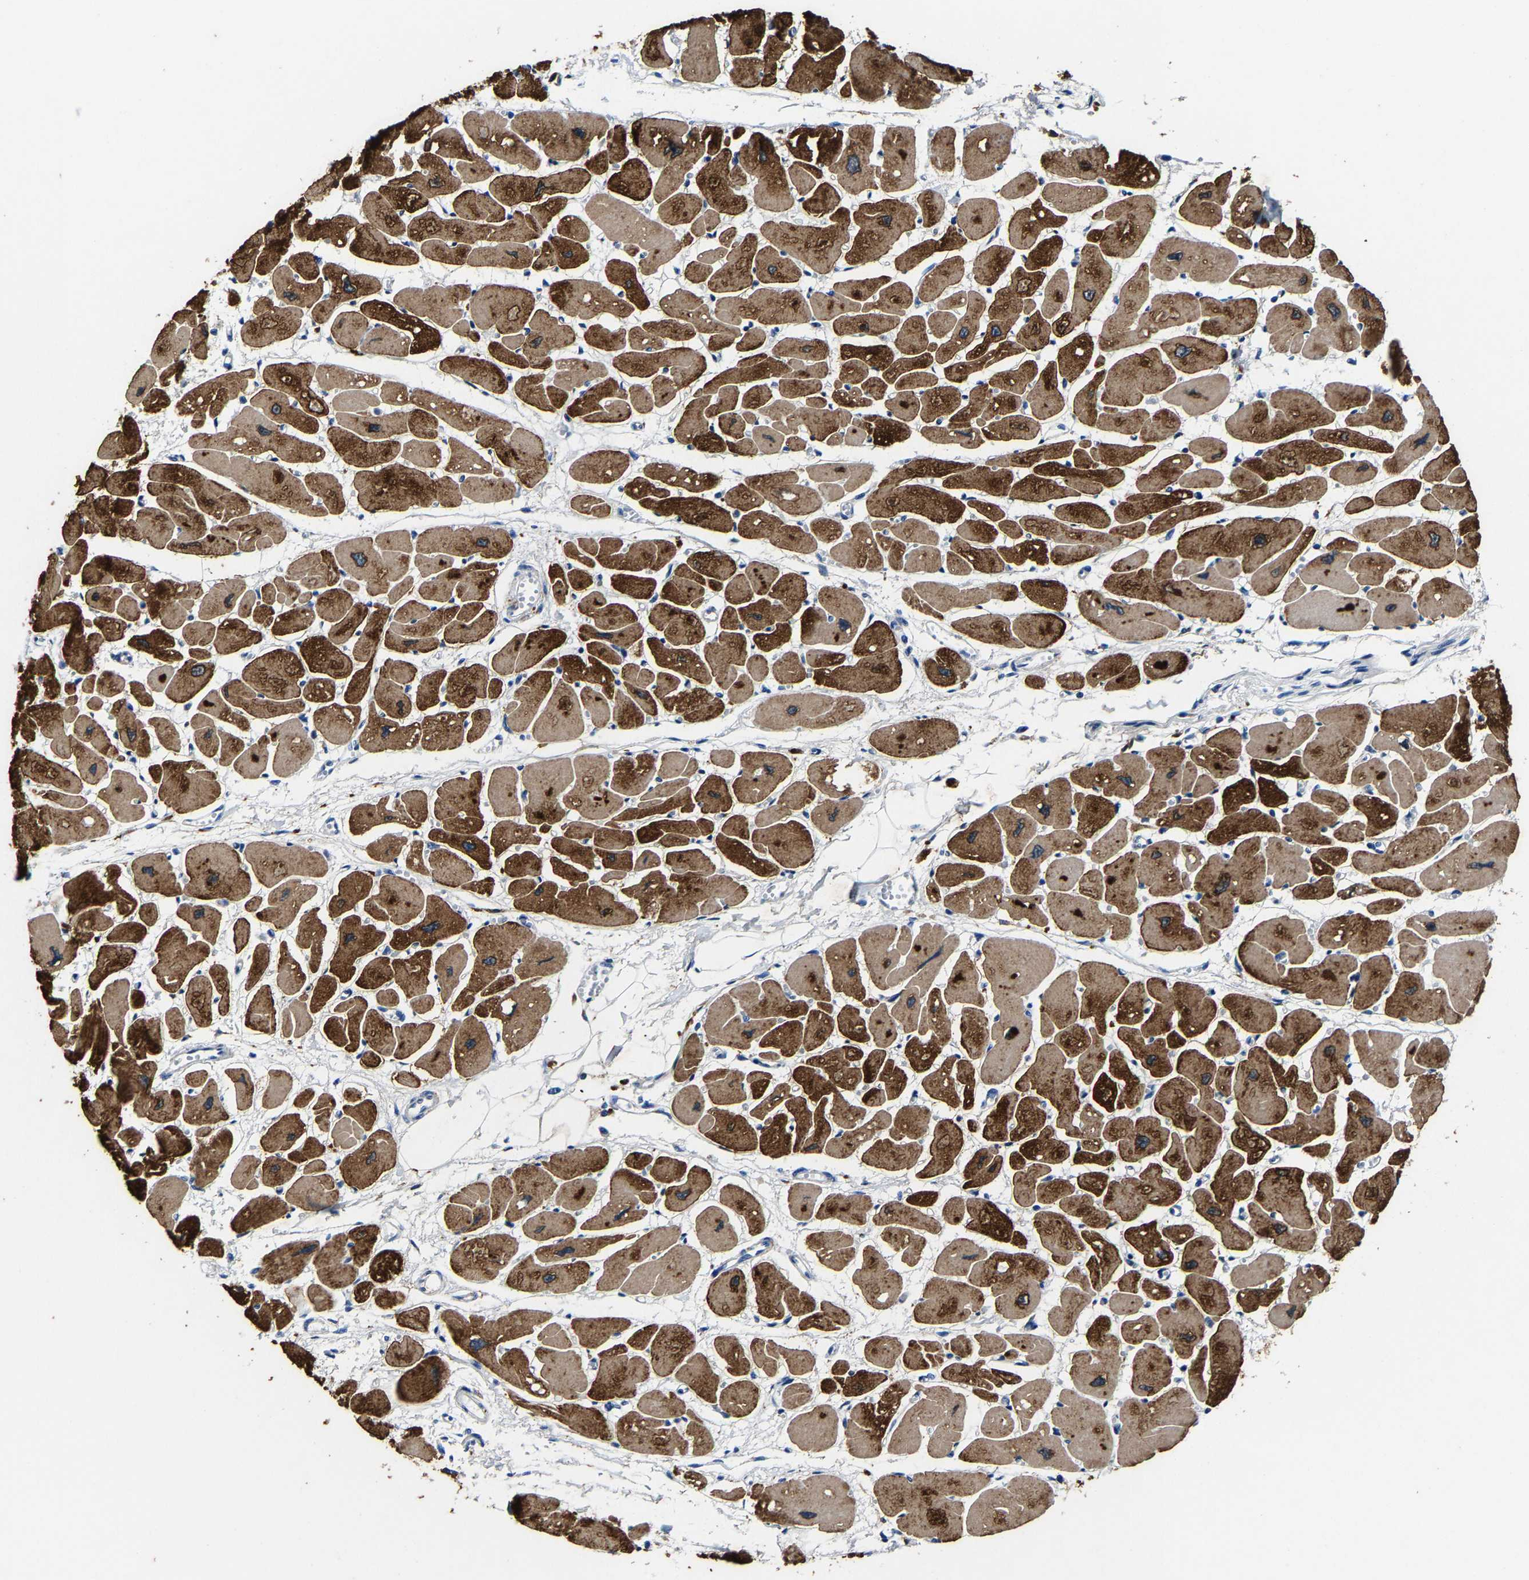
{"staining": {"intensity": "strong", "quantity": ">75%", "location": "cytoplasmic/membranous"}, "tissue": "heart muscle", "cell_type": "Cardiomyocytes", "image_type": "normal", "snomed": [{"axis": "morphology", "description": "Normal tissue, NOS"}, {"axis": "topography", "description": "Heart"}], "caption": "DAB (3,3'-diaminobenzidine) immunohistochemical staining of normal human heart muscle demonstrates strong cytoplasmic/membranous protein expression in about >75% of cardiomyocytes.", "gene": "SLC25A25", "patient": {"sex": "female", "age": 54}}